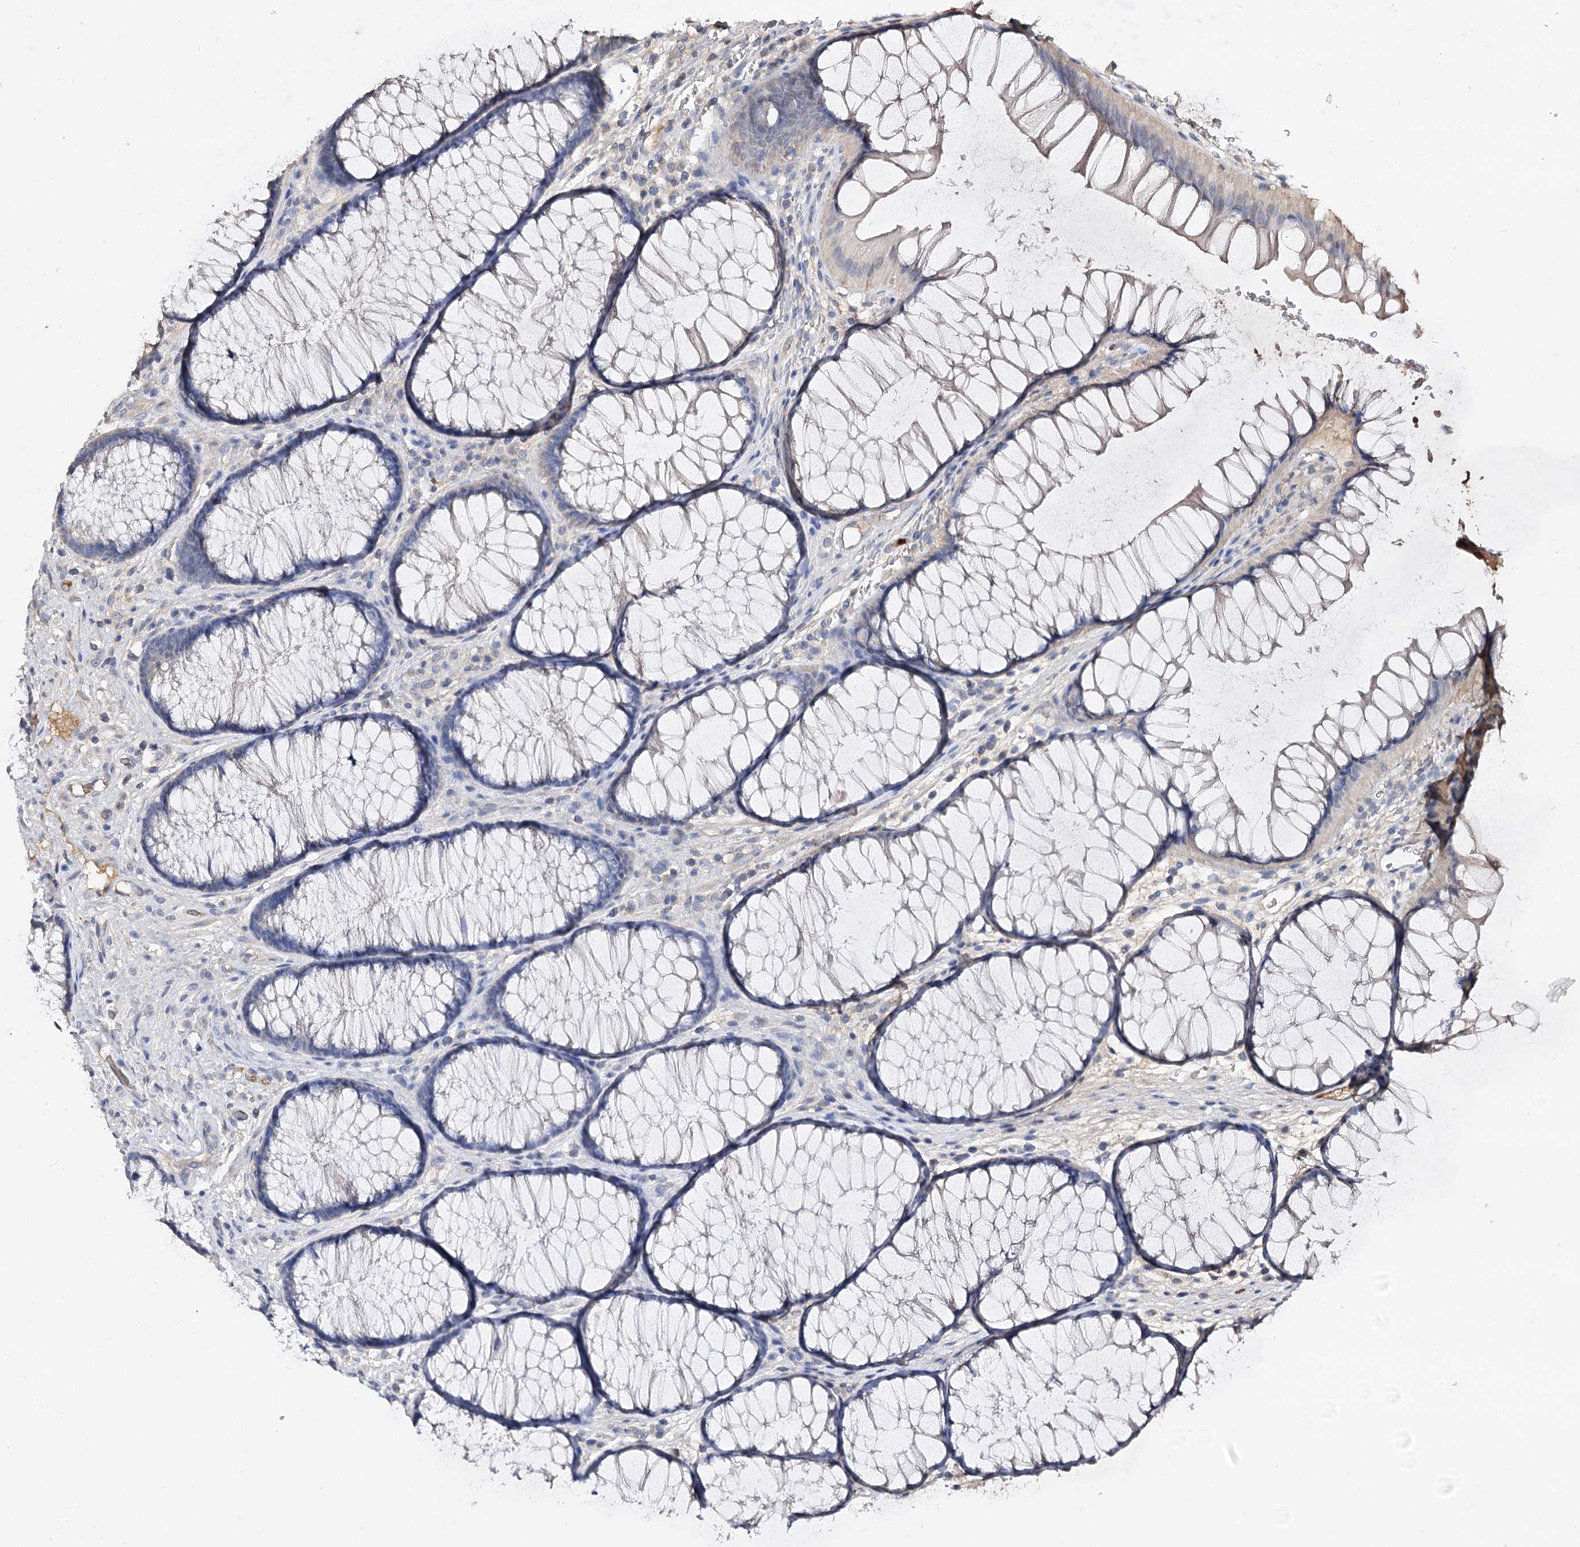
{"staining": {"intensity": "moderate", "quantity": ">75%", "location": "cytoplasmic/membranous"}, "tissue": "colon", "cell_type": "Endothelial cells", "image_type": "normal", "snomed": [{"axis": "morphology", "description": "Normal tissue, NOS"}, {"axis": "topography", "description": "Colon"}], "caption": "Immunohistochemical staining of benign colon demonstrates >75% levels of moderate cytoplasmic/membranous protein positivity in about >75% of endothelial cells.", "gene": "ARL13A", "patient": {"sex": "female", "age": 82}}